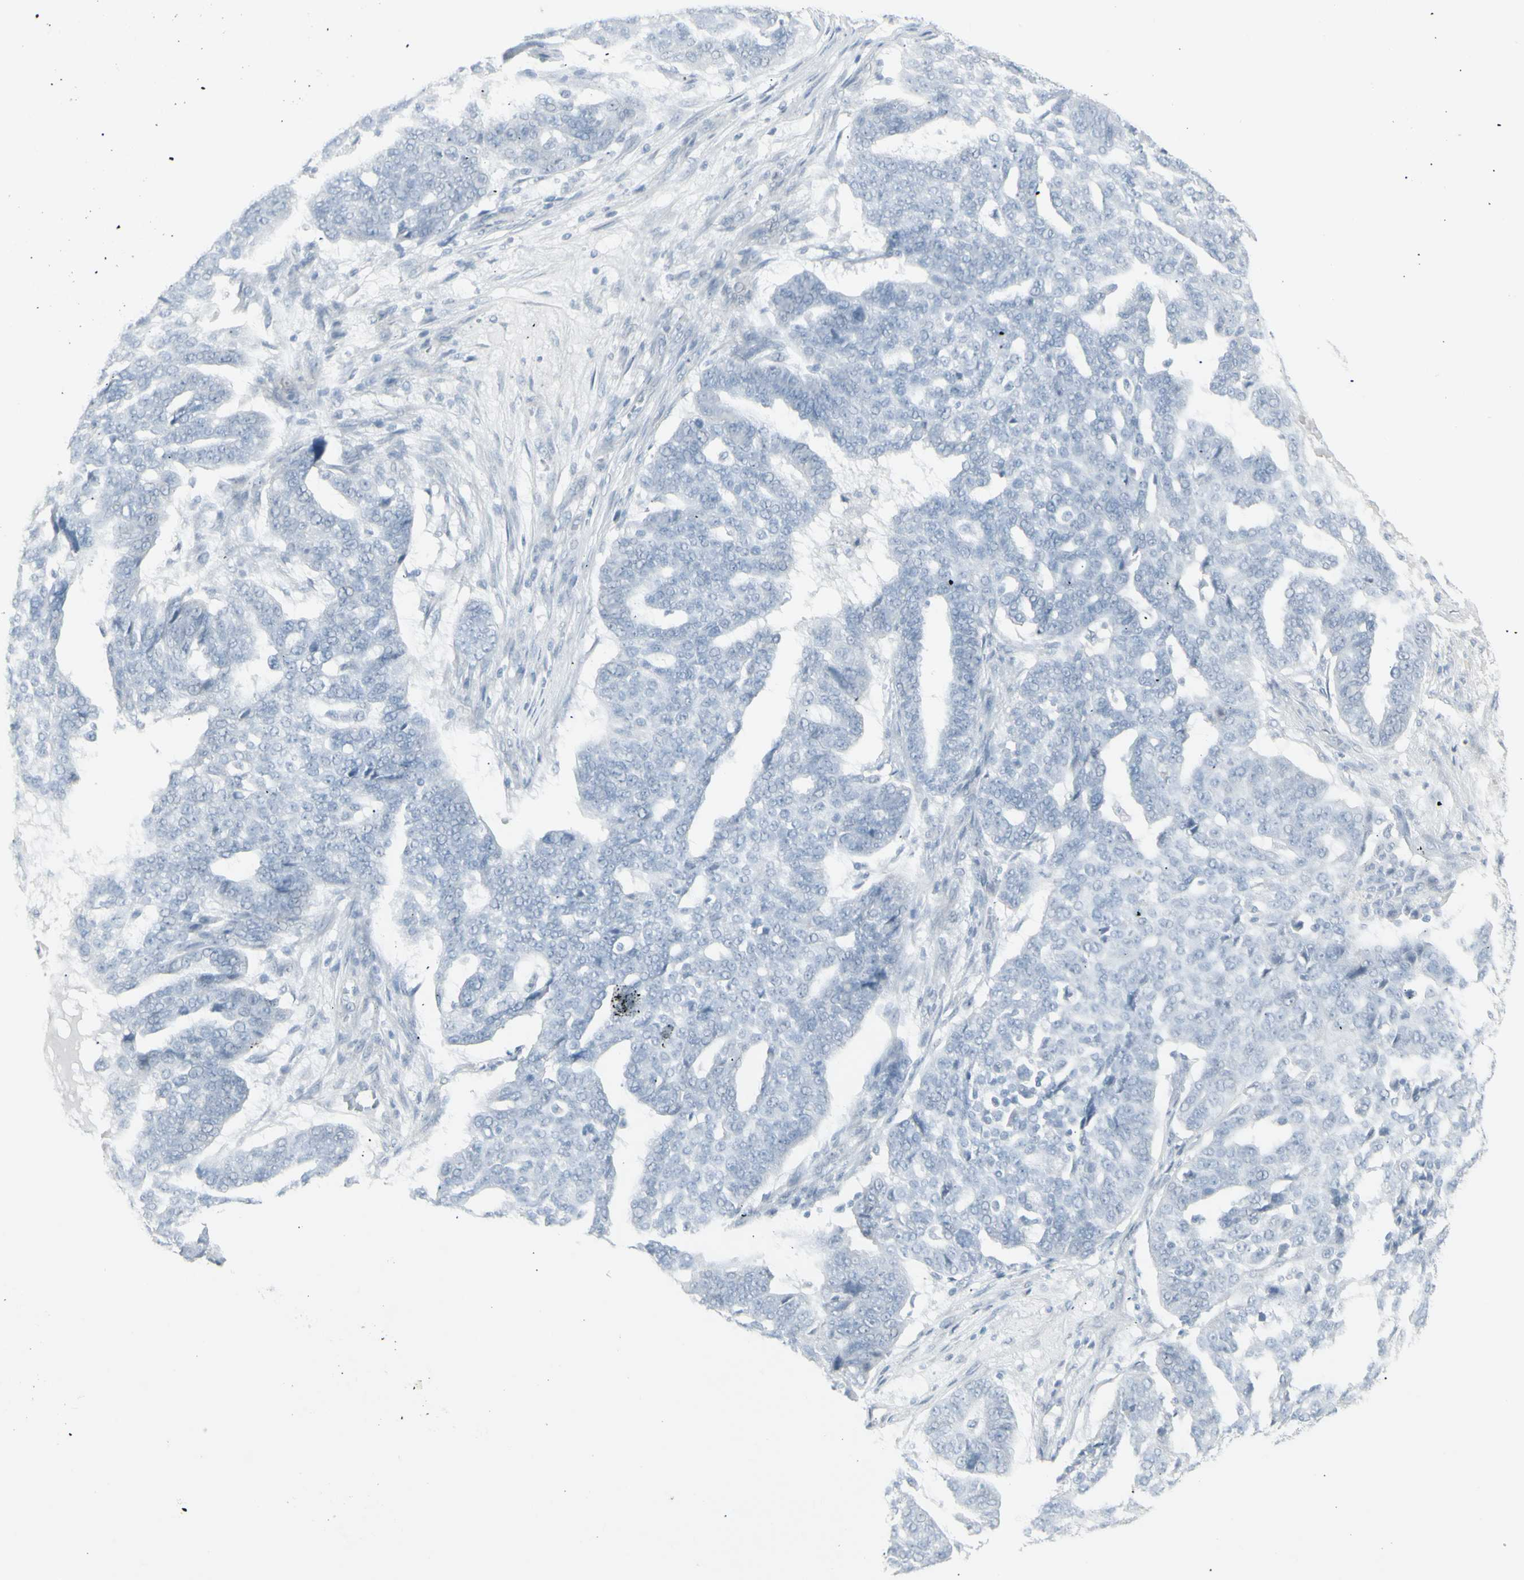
{"staining": {"intensity": "negative", "quantity": "none", "location": "none"}, "tissue": "ovarian cancer", "cell_type": "Tumor cells", "image_type": "cancer", "snomed": [{"axis": "morphology", "description": "Cystadenocarcinoma, serous, NOS"}, {"axis": "topography", "description": "Ovary"}], "caption": "Immunohistochemistry of human serous cystadenocarcinoma (ovarian) shows no staining in tumor cells.", "gene": "YBX2", "patient": {"sex": "female", "age": 59}}